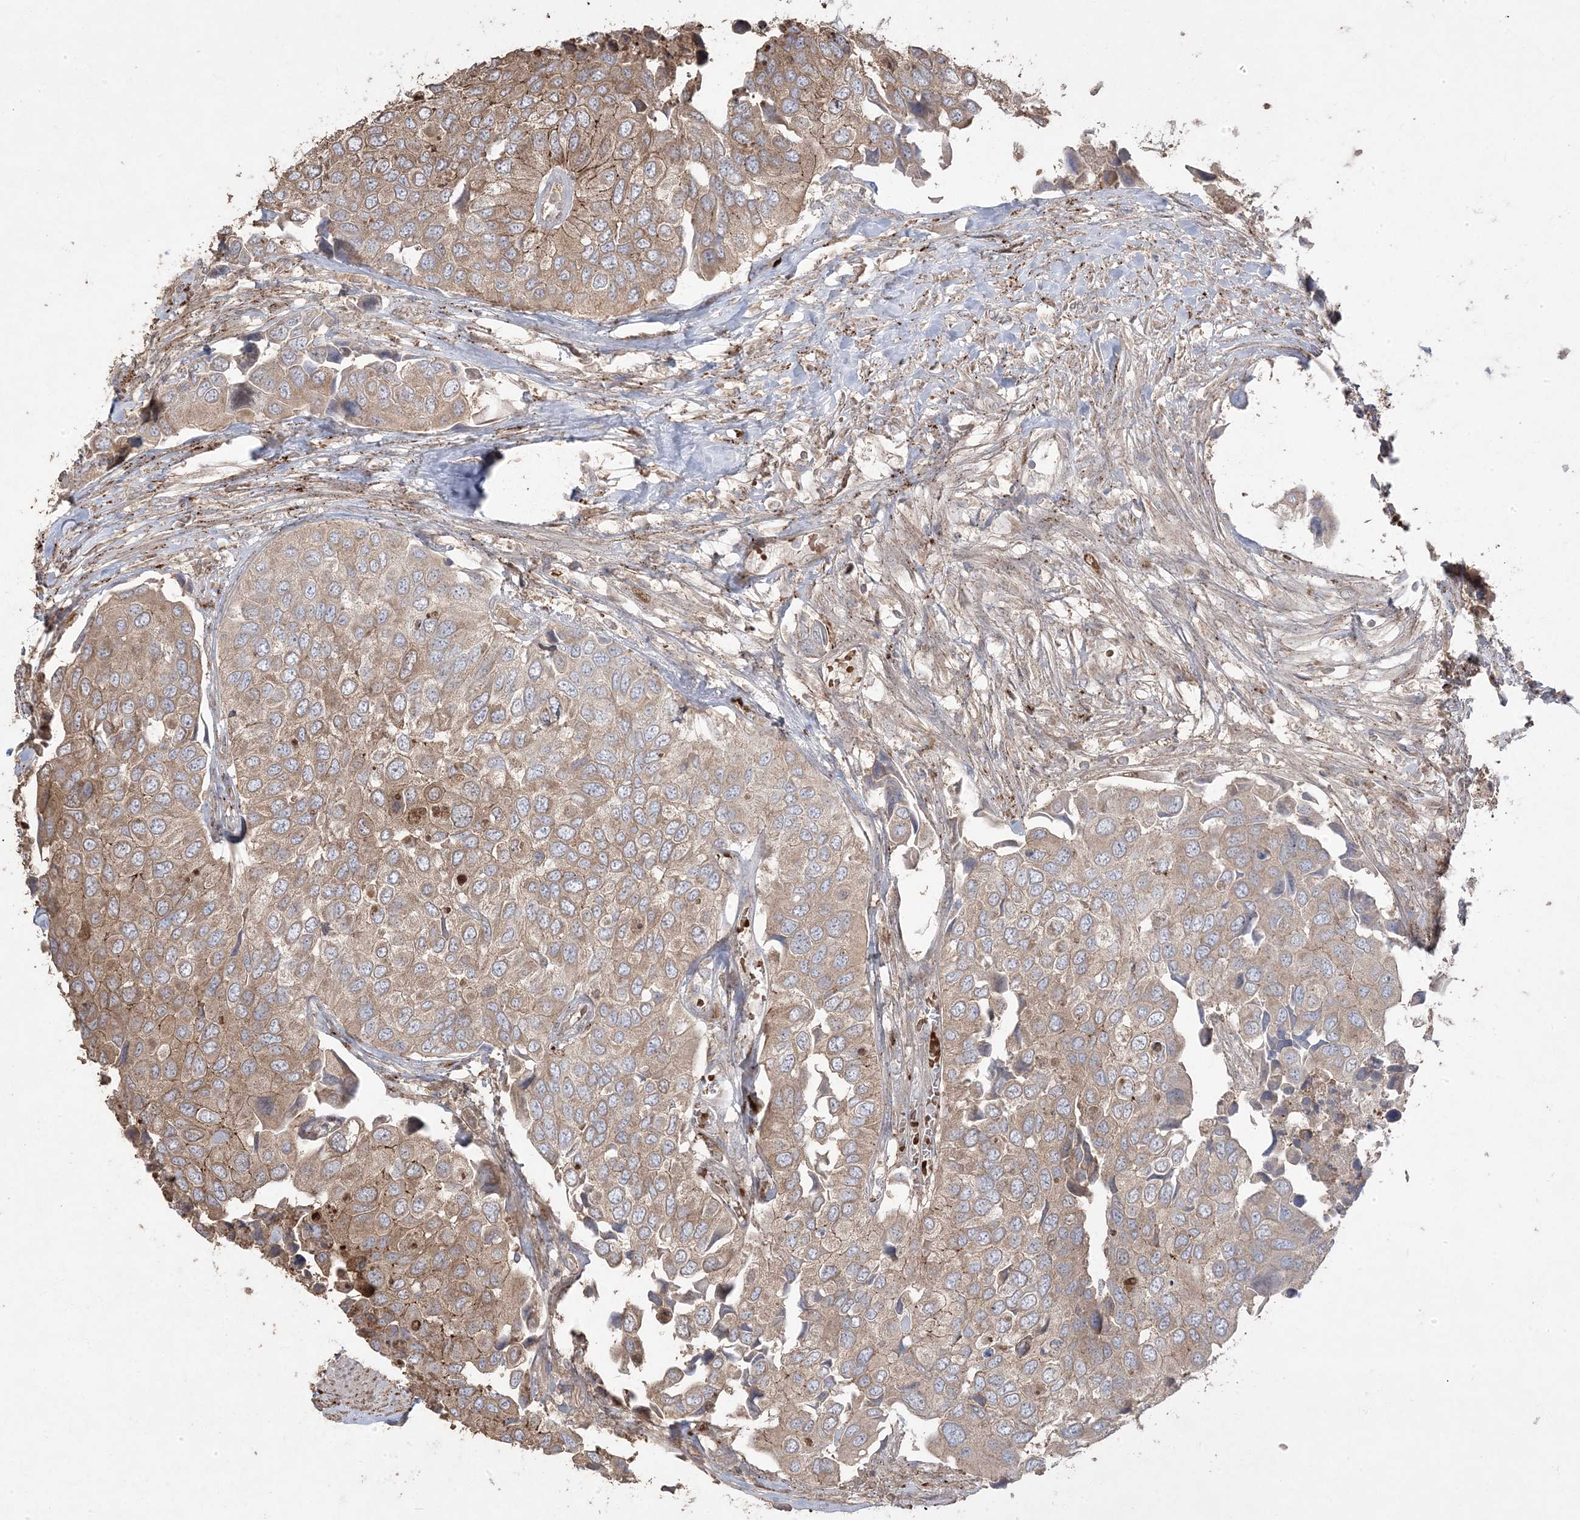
{"staining": {"intensity": "moderate", "quantity": "25%-75%", "location": "cytoplasmic/membranous"}, "tissue": "urothelial cancer", "cell_type": "Tumor cells", "image_type": "cancer", "snomed": [{"axis": "morphology", "description": "Urothelial carcinoma, High grade"}, {"axis": "topography", "description": "Urinary bladder"}], "caption": "Tumor cells reveal medium levels of moderate cytoplasmic/membranous expression in approximately 25%-75% of cells in high-grade urothelial carcinoma.", "gene": "PPOX", "patient": {"sex": "male", "age": 74}}